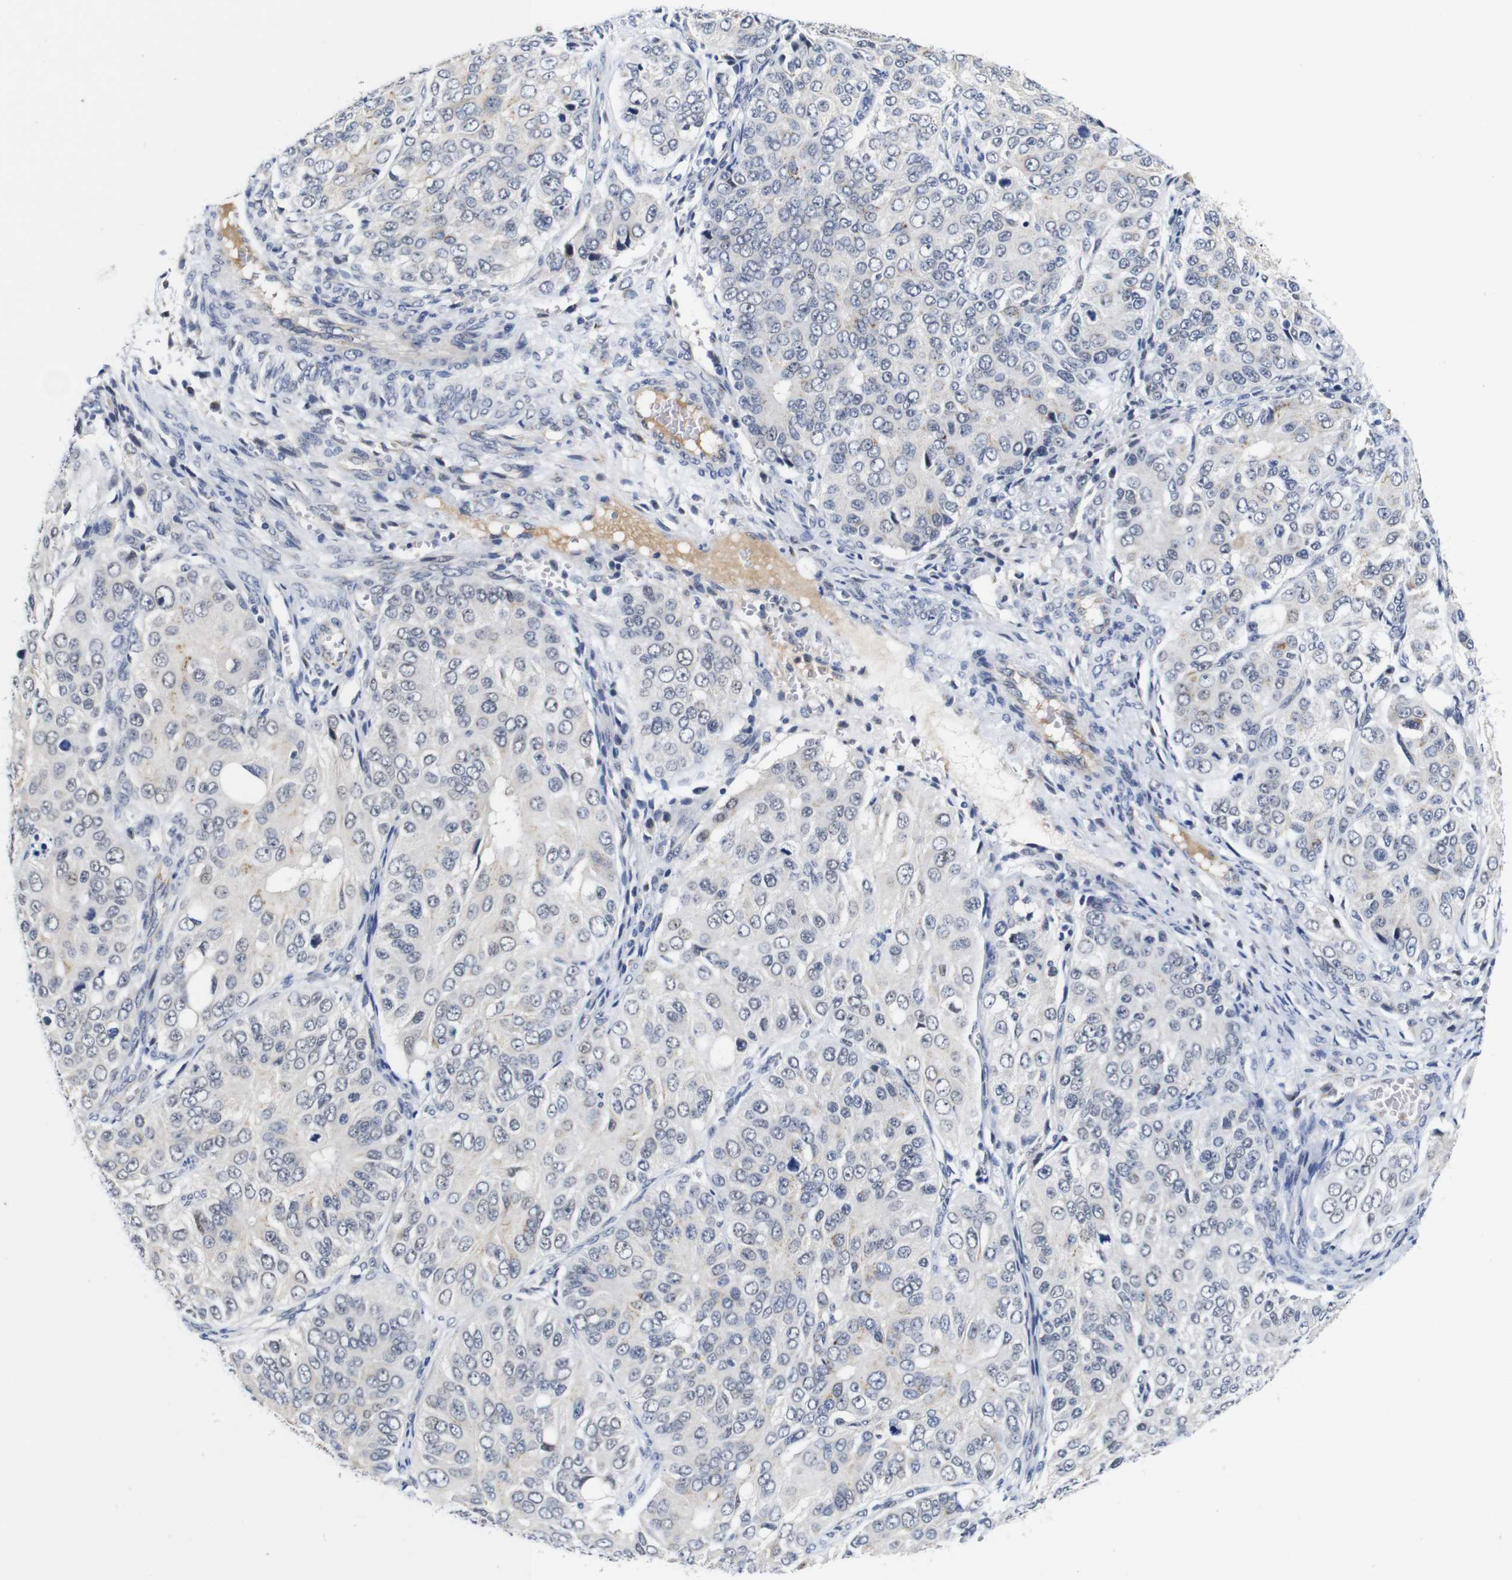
{"staining": {"intensity": "negative", "quantity": "none", "location": "none"}, "tissue": "ovarian cancer", "cell_type": "Tumor cells", "image_type": "cancer", "snomed": [{"axis": "morphology", "description": "Carcinoma, endometroid"}, {"axis": "topography", "description": "Ovary"}], "caption": "DAB immunohistochemical staining of human endometroid carcinoma (ovarian) displays no significant staining in tumor cells.", "gene": "FURIN", "patient": {"sex": "female", "age": 51}}